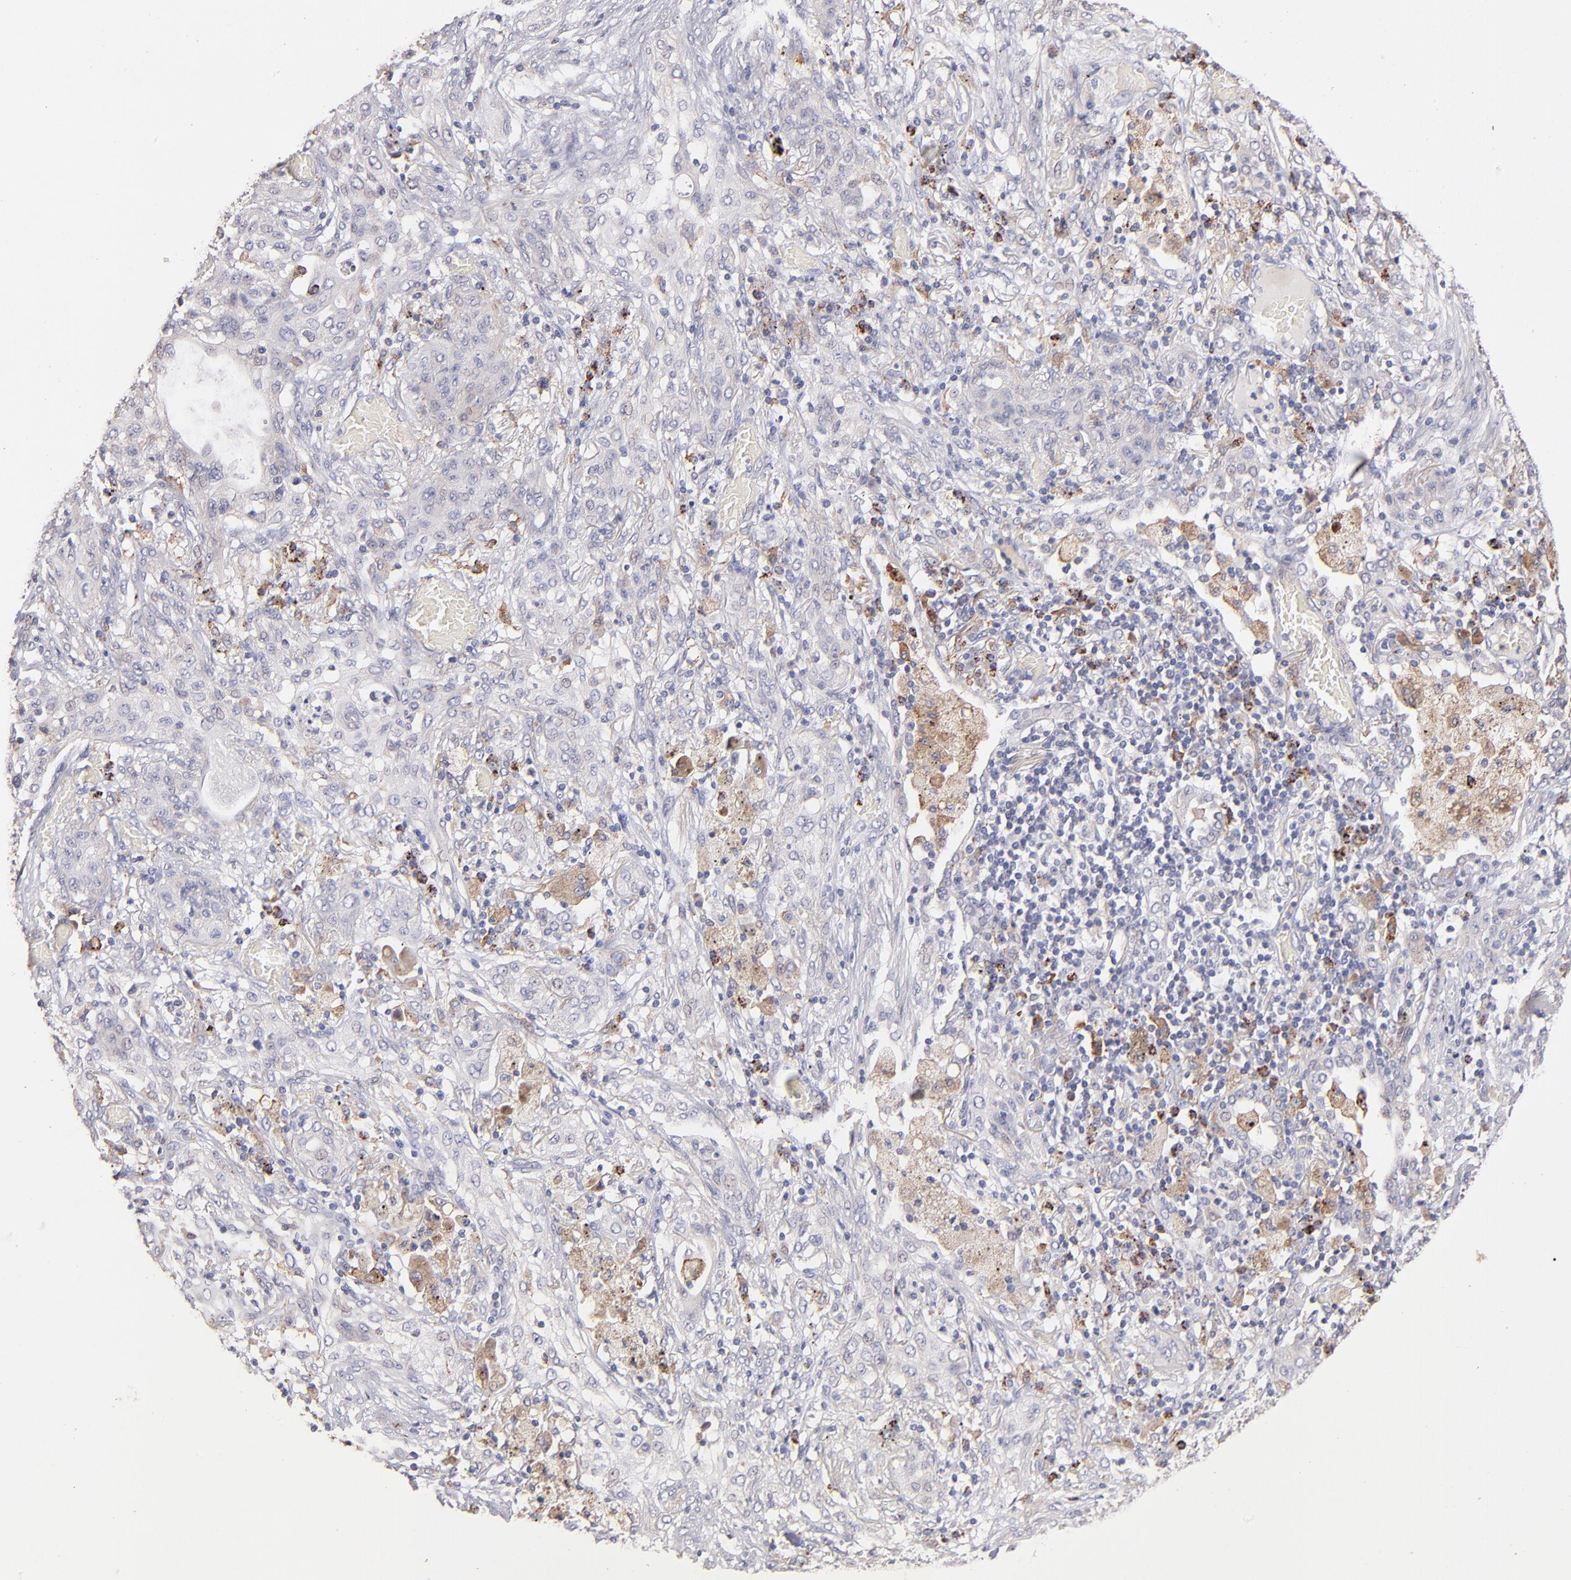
{"staining": {"intensity": "negative", "quantity": "none", "location": "none"}, "tissue": "lung cancer", "cell_type": "Tumor cells", "image_type": "cancer", "snomed": [{"axis": "morphology", "description": "Squamous cell carcinoma, NOS"}, {"axis": "topography", "description": "Lung"}], "caption": "The immunohistochemistry histopathology image has no significant staining in tumor cells of lung squamous cell carcinoma tissue.", "gene": "GLDC", "patient": {"sex": "female", "age": 47}}